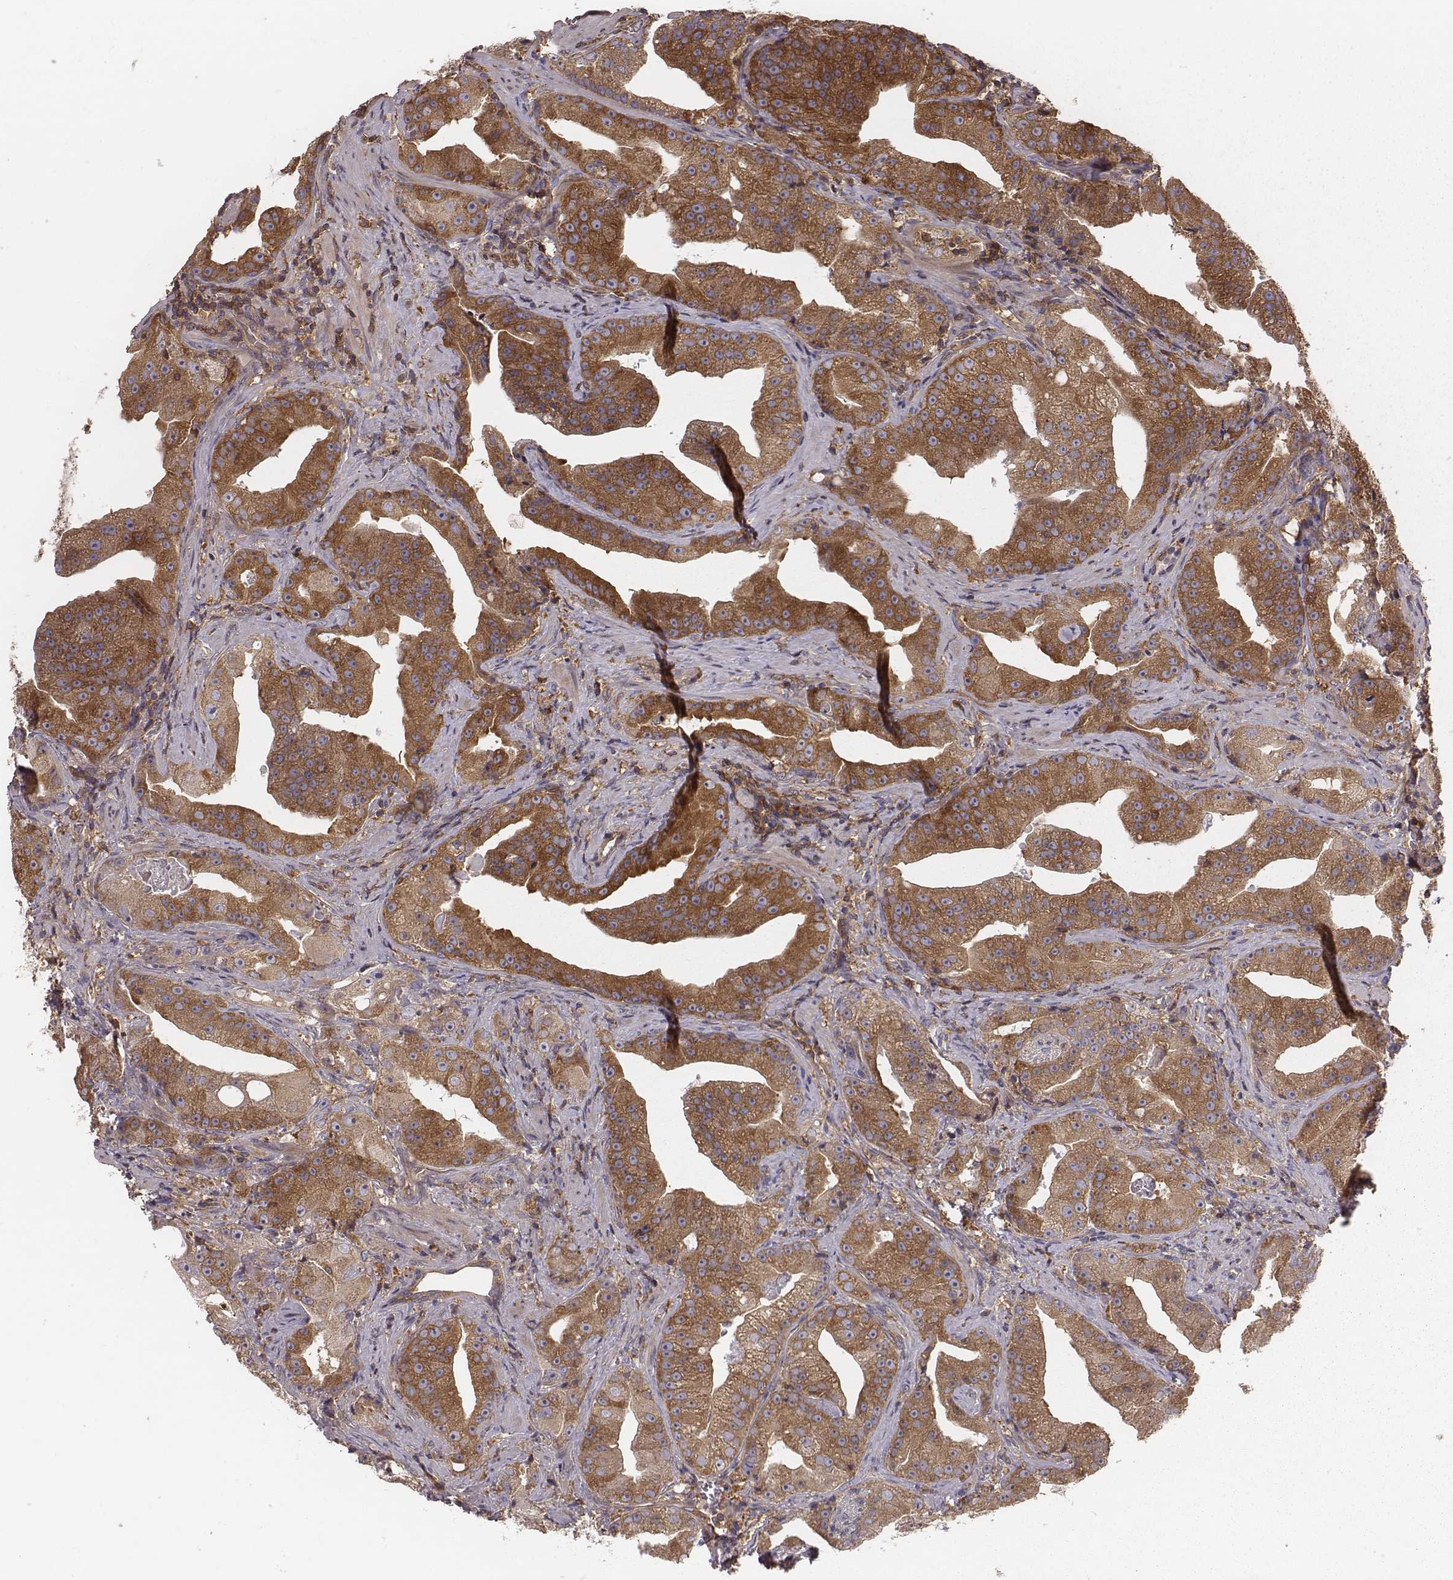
{"staining": {"intensity": "moderate", "quantity": ">75%", "location": "cytoplasmic/membranous"}, "tissue": "prostate cancer", "cell_type": "Tumor cells", "image_type": "cancer", "snomed": [{"axis": "morphology", "description": "Adenocarcinoma, Low grade"}, {"axis": "topography", "description": "Prostate"}], "caption": "IHC staining of prostate cancer, which exhibits medium levels of moderate cytoplasmic/membranous staining in about >75% of tumor cells indicating moderate cytoplasmic/membranous protein staining. The staining was performed using DAB (brown) for protein detection and nuclei were counterstained in hematoxylin (blue).", "gene": "CAD", "patient": {"sex": "male", "age": 62}}